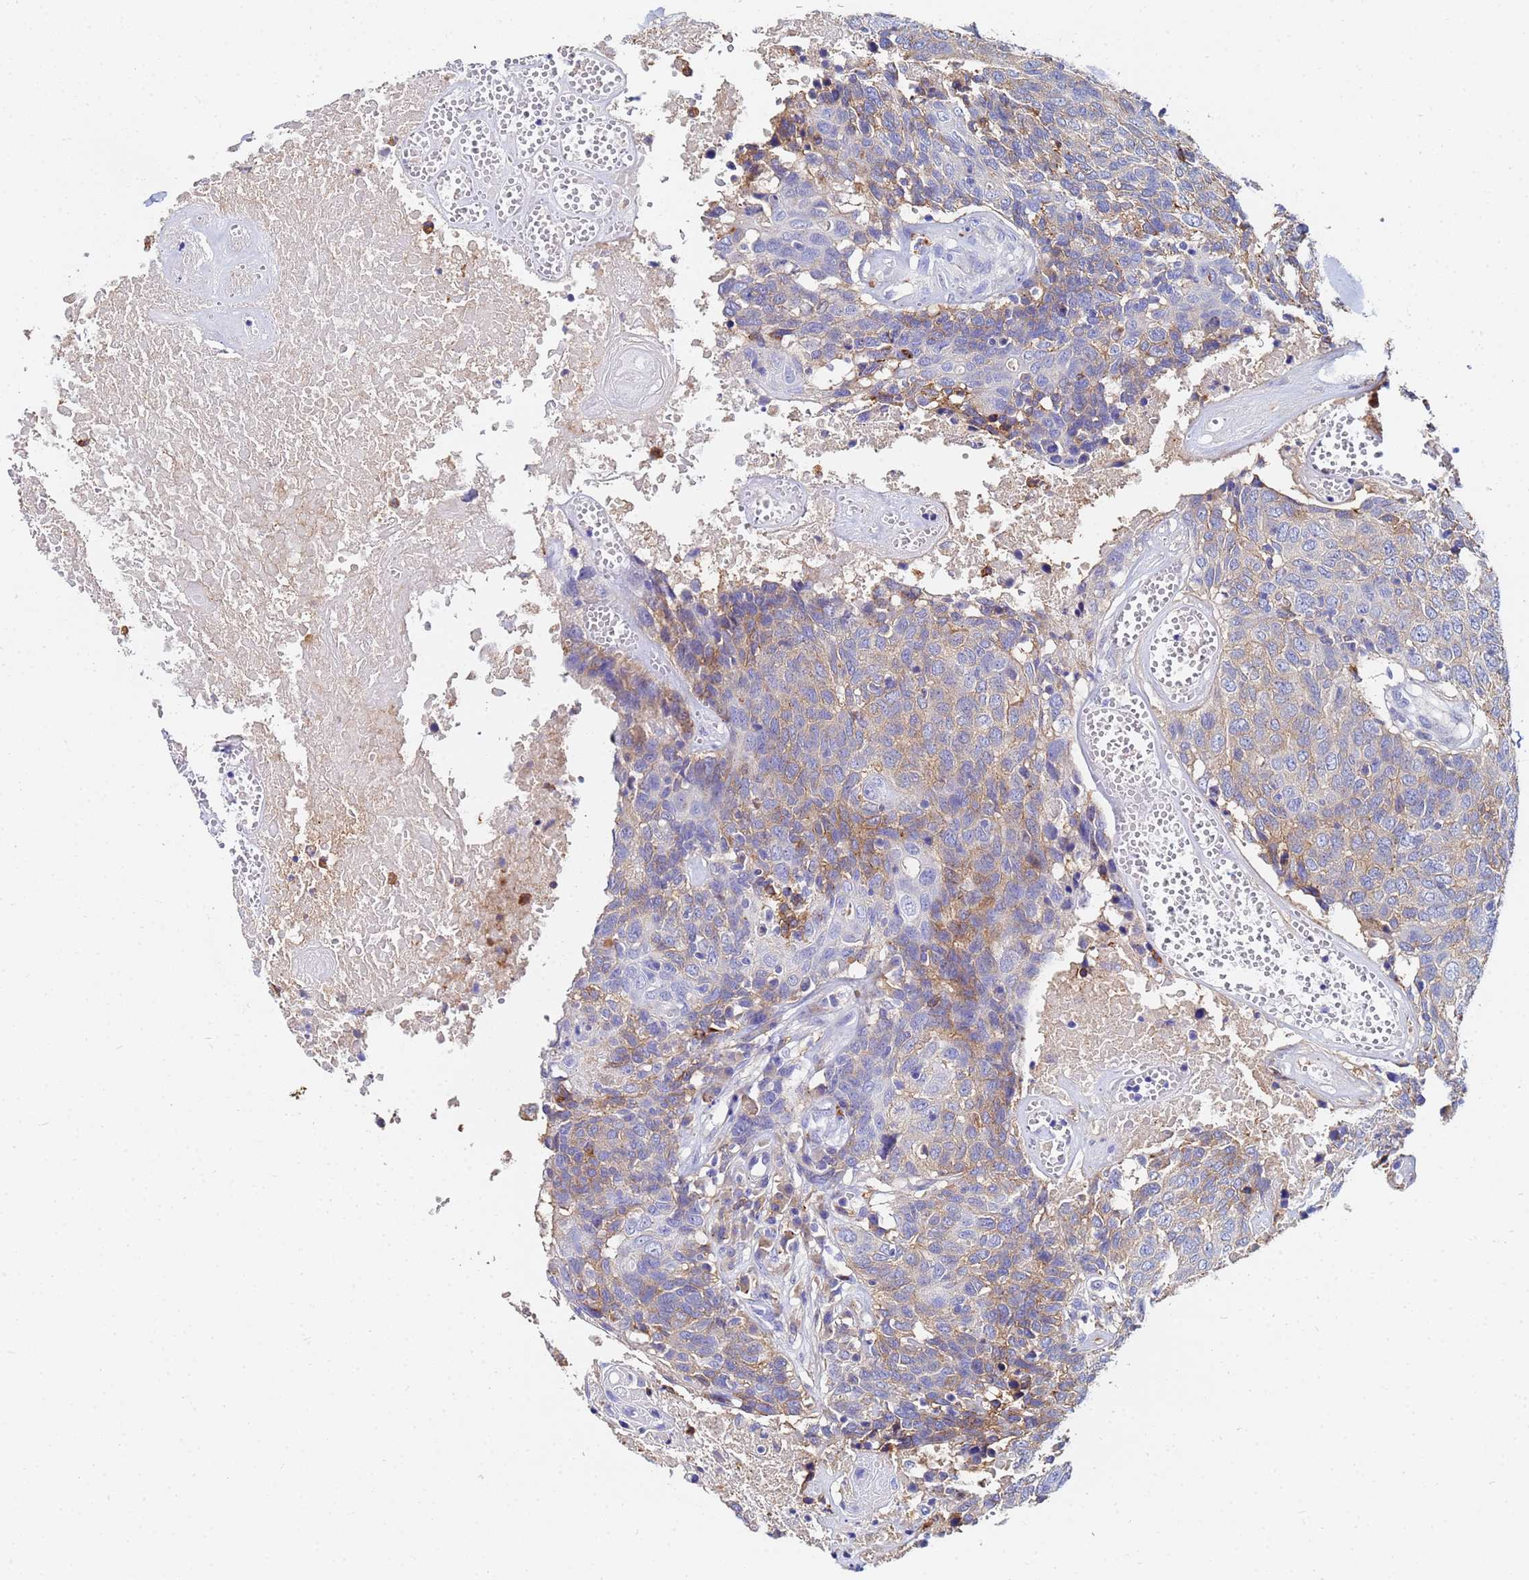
{"staining": {"intensity": "weak", "quantity": "25%-75%", "location": "cytoplasmic/membranous"}, "tissue": "head and neck cancer", "cell_type": "Tumor cells", "image_type": "cancer", "snomed": [{"axis": "morphology", "description": "Squamous cell carcinoma, NOS"}, {"axis": "topography", "description": "Head-Neck"}], "caption": "Immunohistochemistry (DAB) staining of human head and neck cancer (squamous cell carcinoma) demonstrates weak cytoplasmic/membranous protein expression in approximately 25%-75% of tumor cells. (DAB IHC with brightfield microscopy, high magnification).", "gene": "BASP1", "patient": {"sex": "male", "age": 66}}